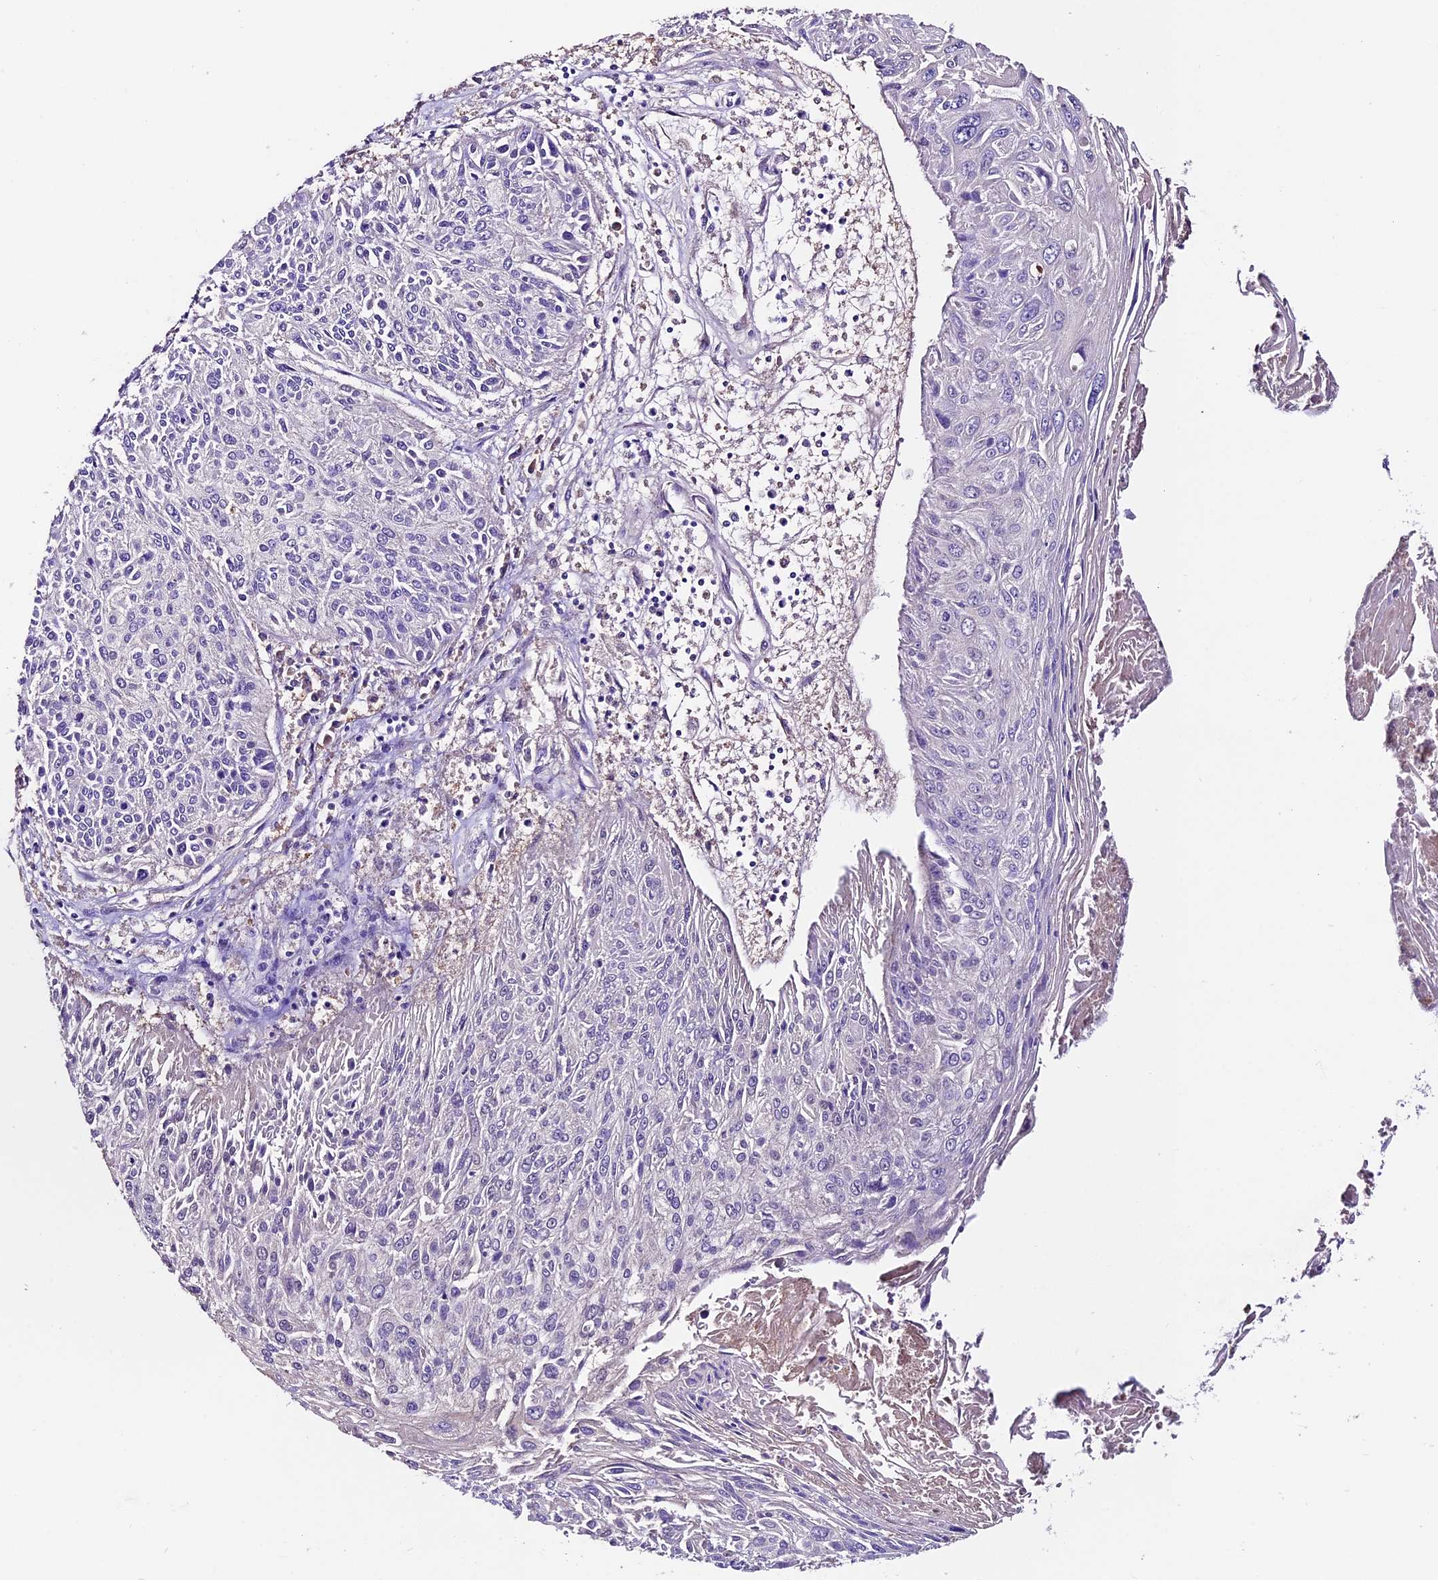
{"staining": {"intensity": "negative", "quantity": "none", "location": "none"}, "tissue": "cervical cancer", "cell_type": "Tumor cells", "image_type": "cancer", "snomed": [{"axis": "morphology", "description": "Squamous cell carcinoma, NOS"}, {"axis": "topography", "description": "Cervix"}], "caption": "Cervical squamous cell carcinoma was stained to show a protein in brown. There is no significant expression in tumor cells.", "gene": "SBNO2", "patient": {"sex": "female", "age": 51}}